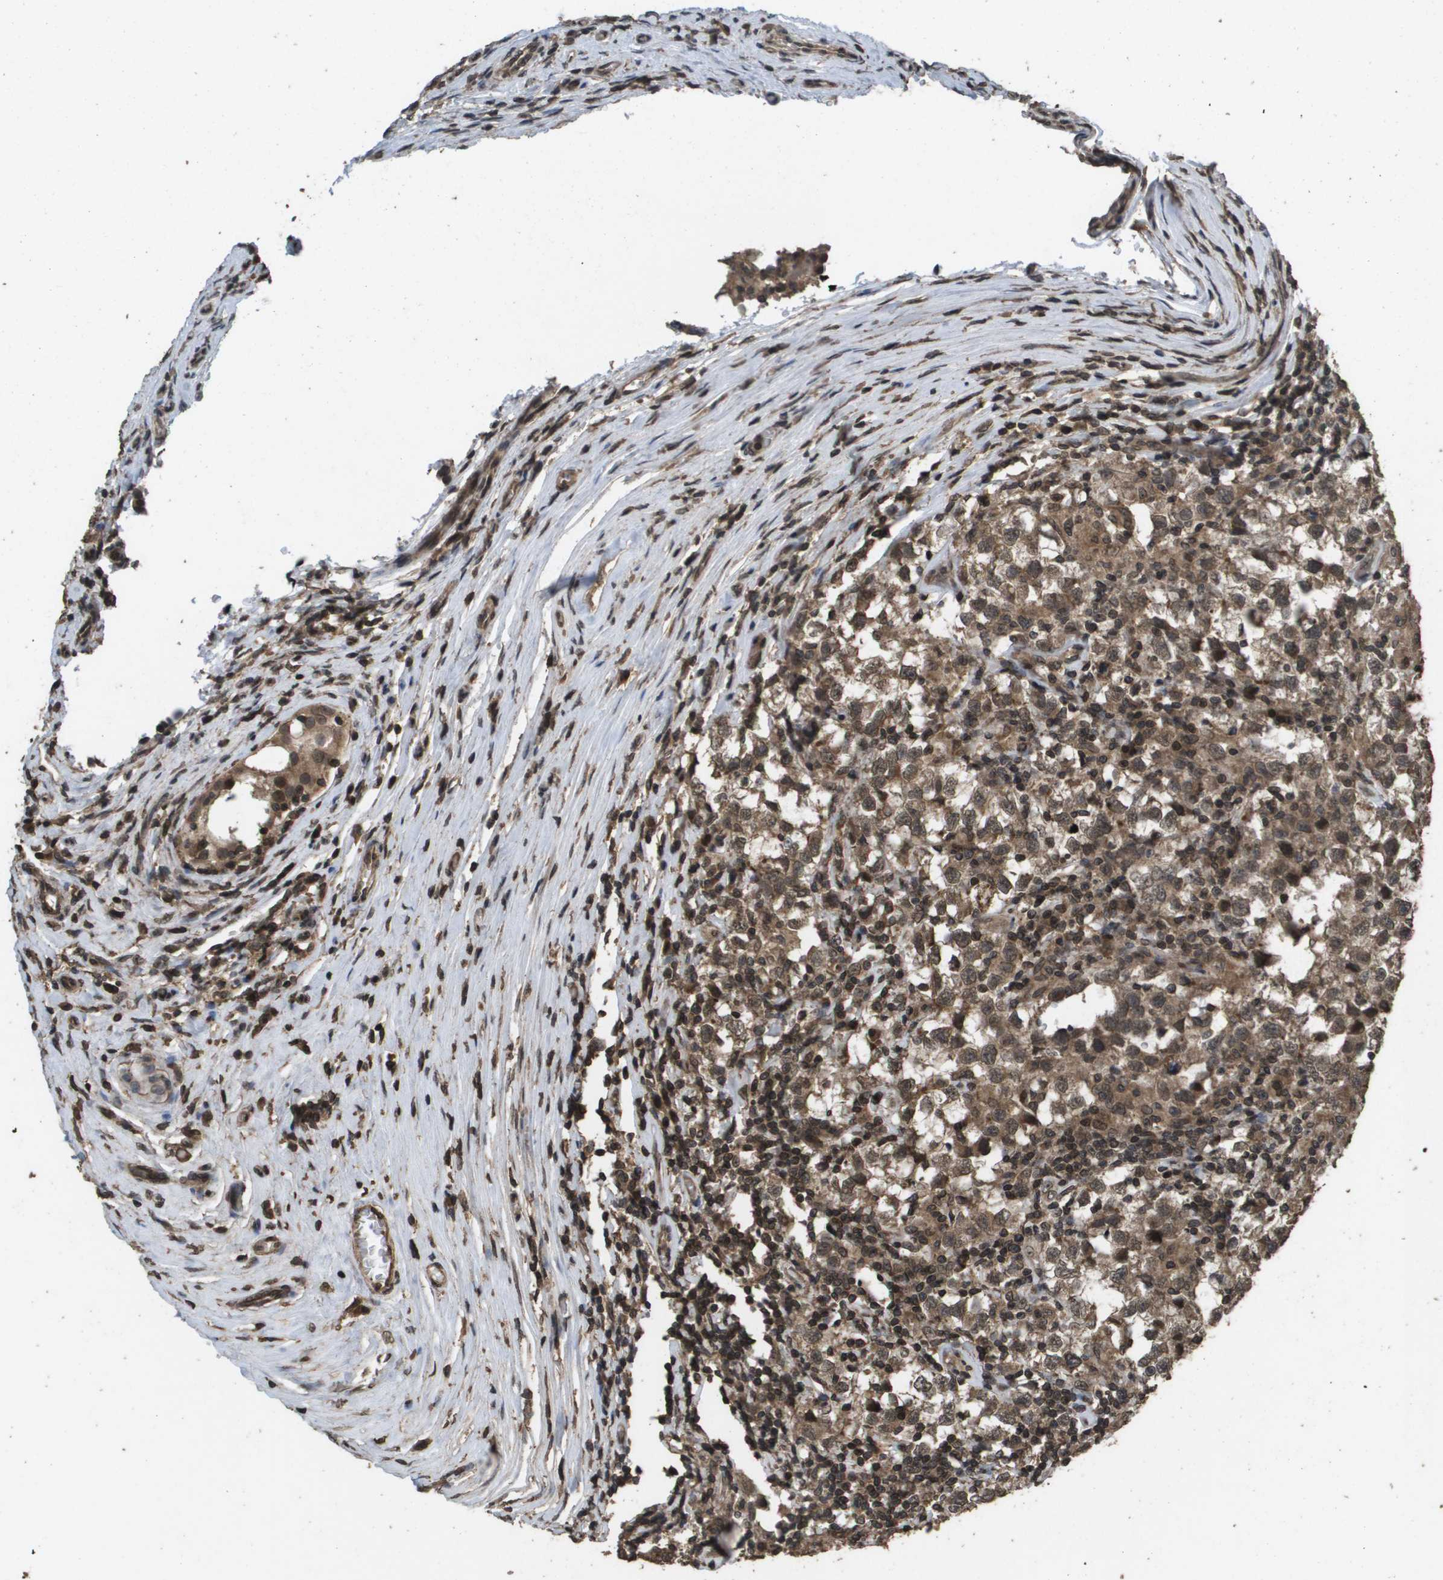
{"staining": {"intensity": "moderate", "quantity": ">75%", "location": "cytoplasmic/membranous,nuclear"}, "tissue": "testis cancer", "cell_type": "Tumor cells", "image_type": "cancer", "snomed": [{"axis": "morphology", "description": "Carcinoma, Embryonal, NOS"}, {"axis": "topography", "description": "Testis"}], "caption": "This is an image of immunohistochemistry staining of embryonal carcinoma (testis), which shows moderate positivity in the cytoplasmic/membranous and nuclear of tumor cells.", "gene": "AXIN2", "patient": {"sex": "male", "age": 21}}